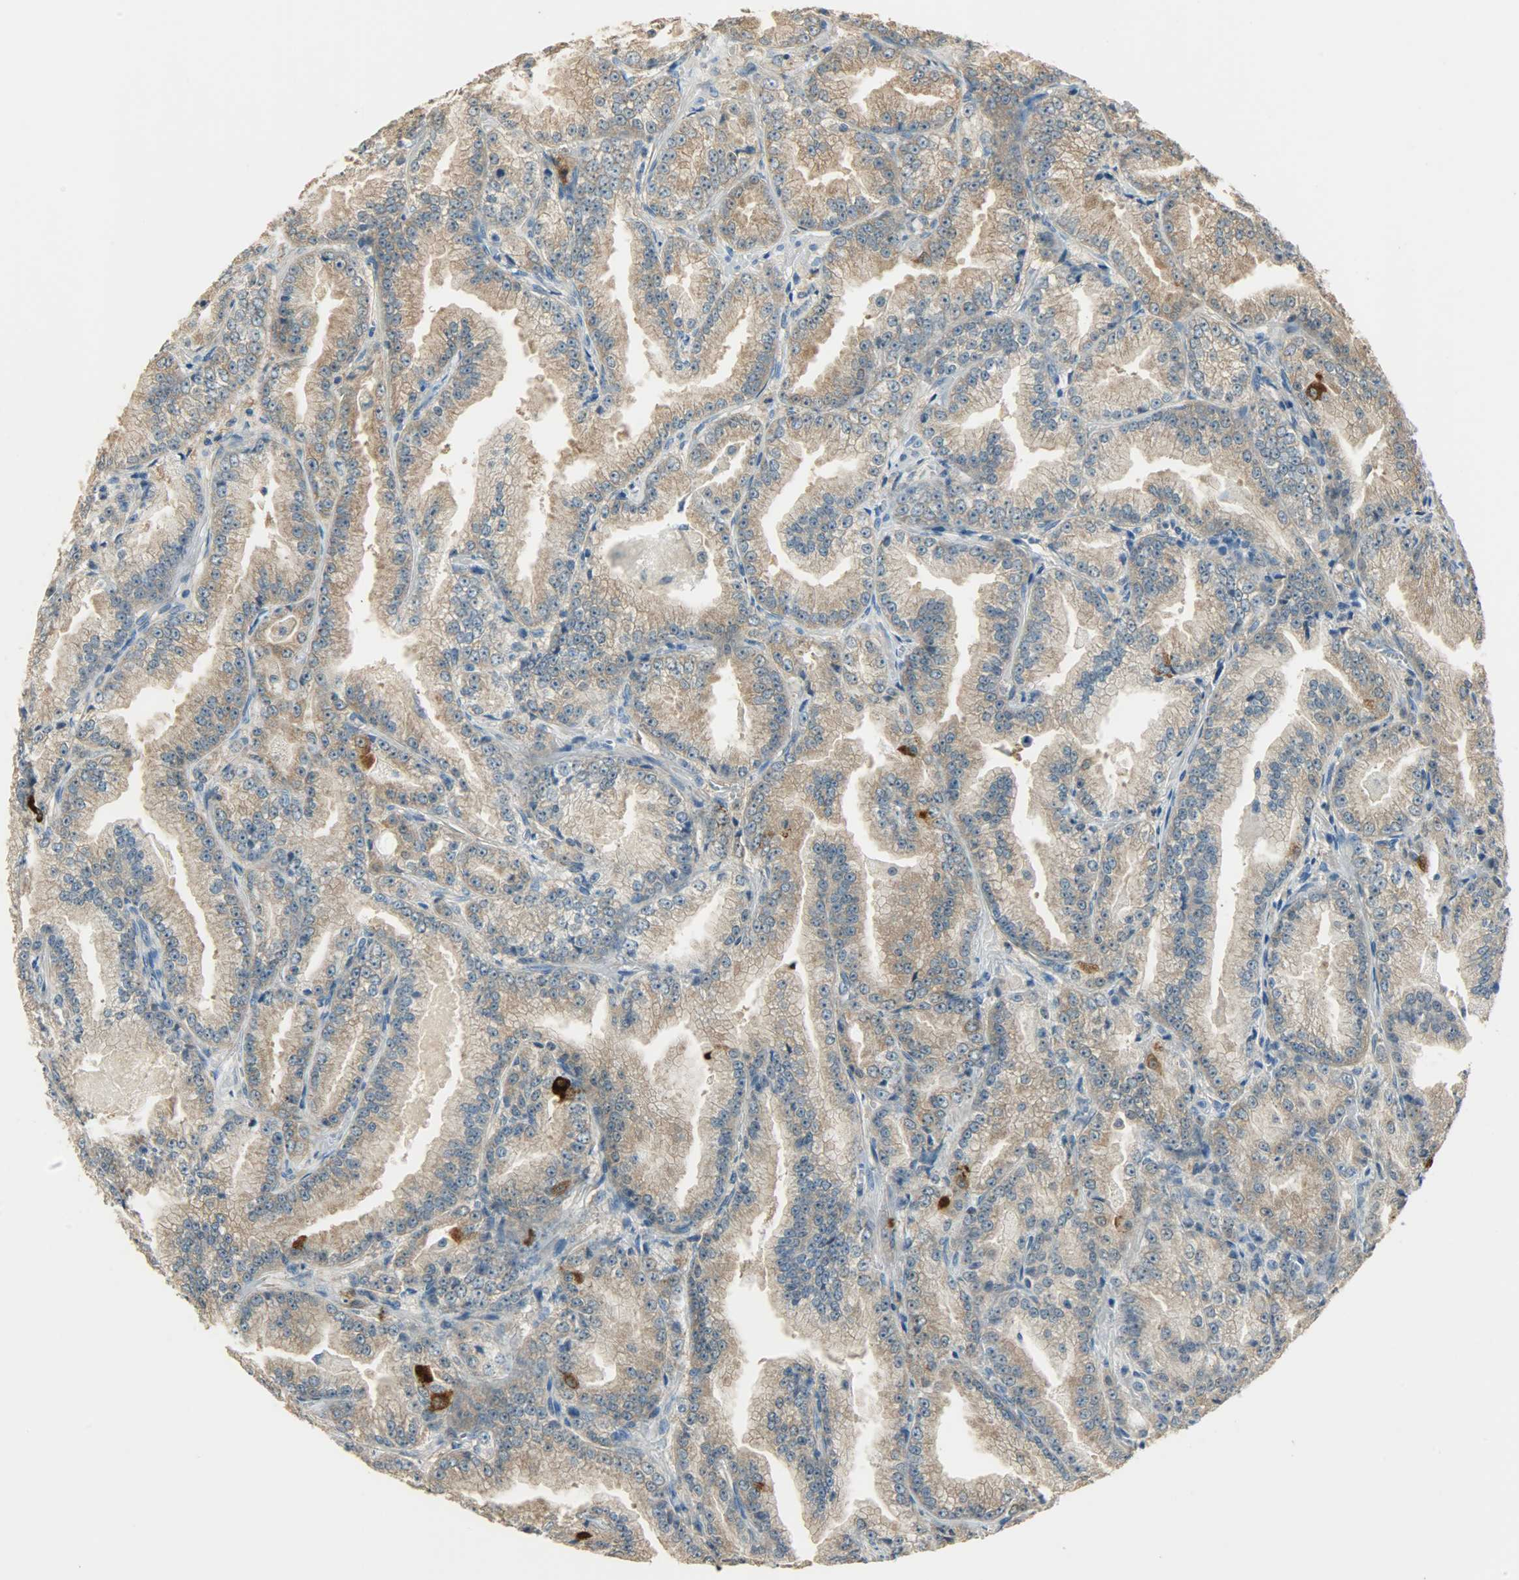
{"staining": {"intensity": "moderate", "quantity": ">75%", "location": "cytoplasmic/membranous,nuclear"}, "tissue": "prostate cancer", "cell_type": "Tumor cells", "image_type": "cancer", "snomed": [{"axis": "morphology", "description": "Adenocarcinoma, High grade"}, {"axis": "topography", "description": "Prostate"}], "caption": "Immunohistochemical staining of human adenocarcinoma (high-grade) (prostate) reveals moderate cytoplasmic/membranous and nuclear protein positivity in about >75% of tumor cells. (brown staining indicates protein expression, while blue staining denotes nuclei).", "gene": "PRMT5", "patient": {"sex": "male", "age": 61}}